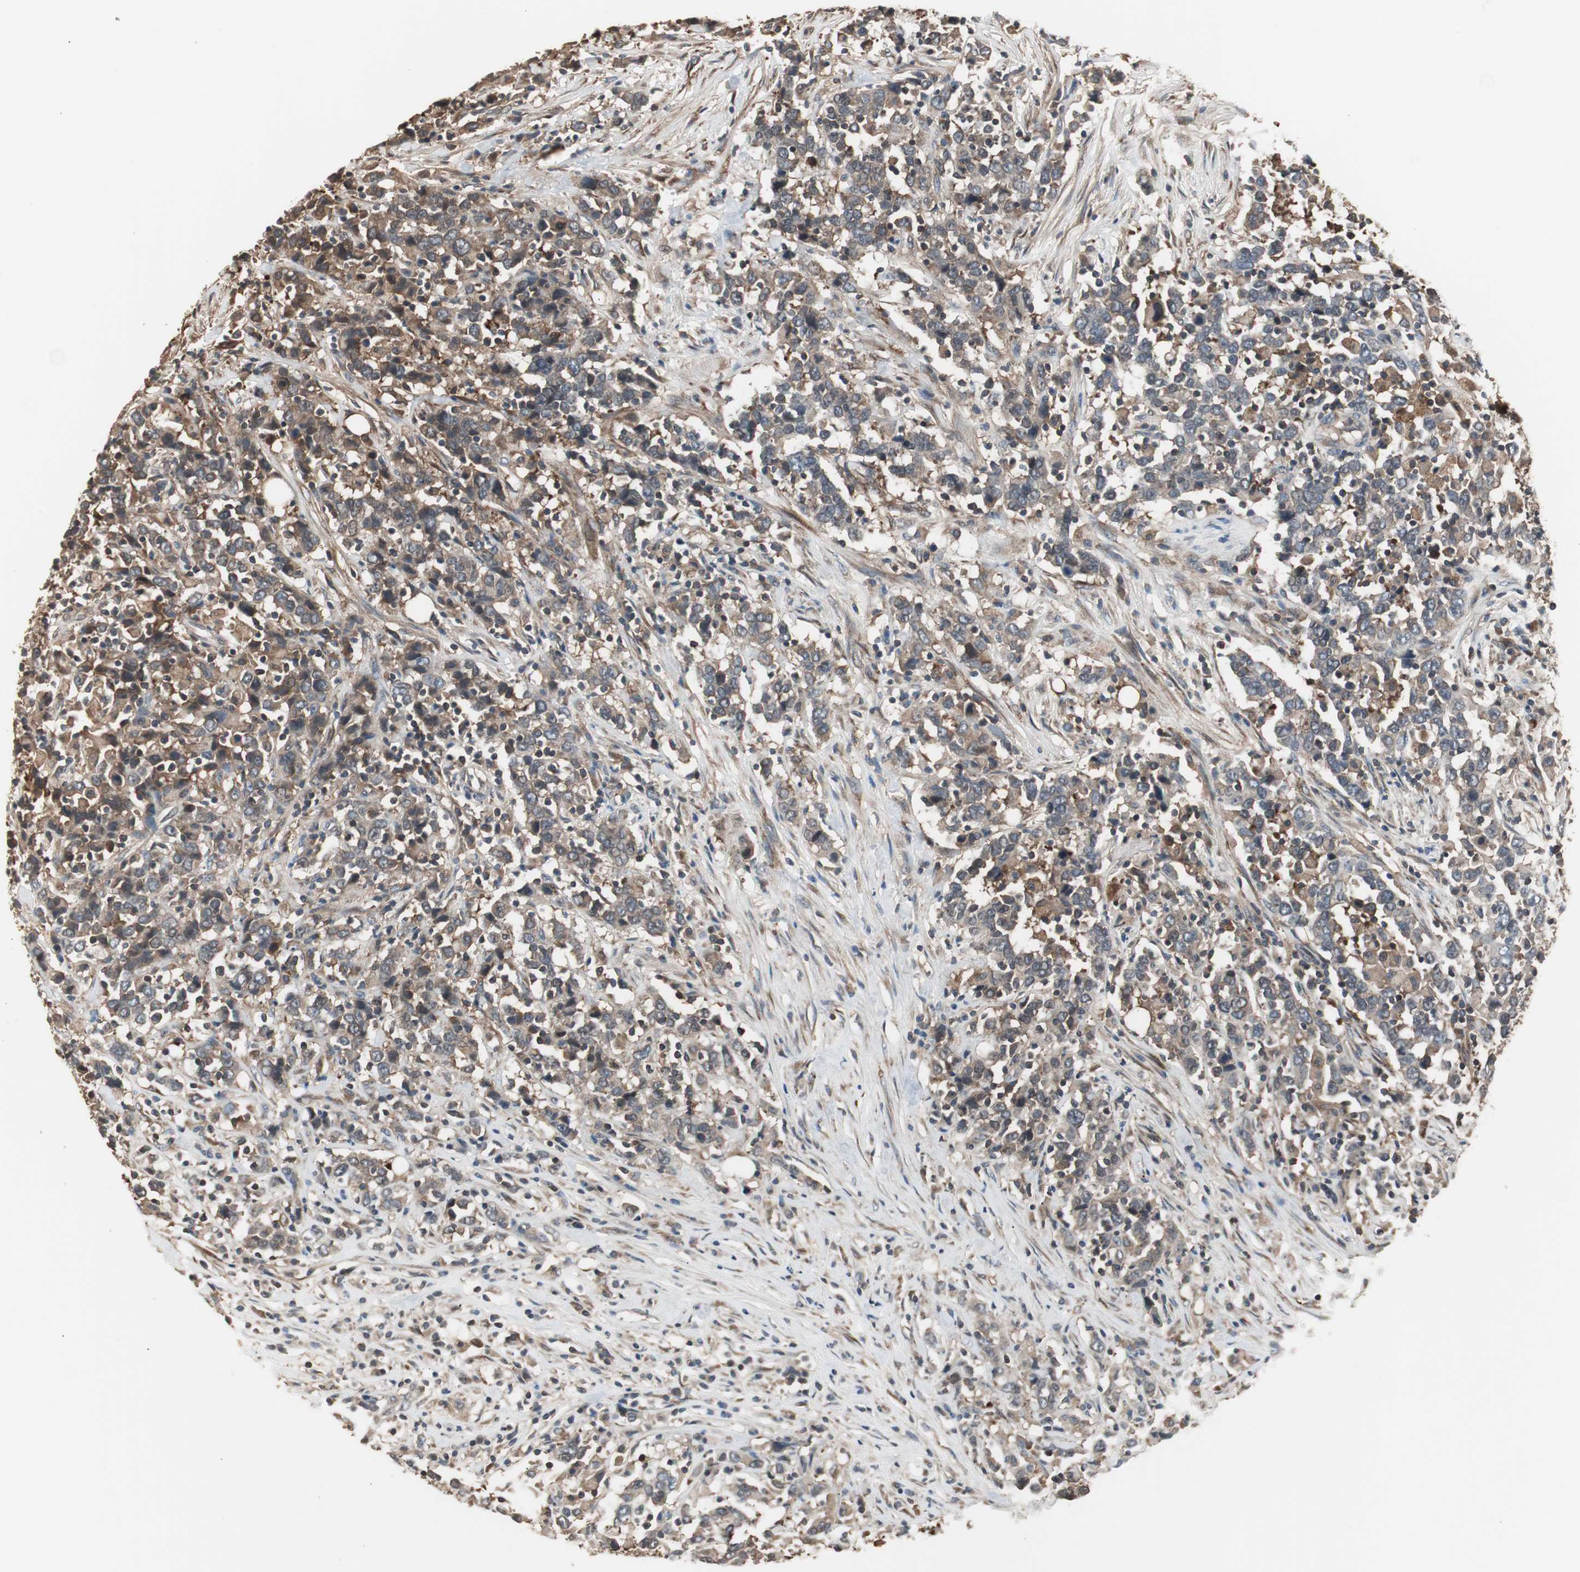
{"staining": {"intensity": "moderate", "quantity": ">75%", "location": "cytoplasmic/membranous"}, "tissue": "urothelial cancer", "cell_type": "Tumor cells", "image_type": "cancer", "snomed": [{"axis": "morphology", "description": "Urothelial carcinoma, High grade"}, {"axis": "topography", "description": "Urinary bladder"}], "caption": "Human urothelial cancer stained with a brown dye displays moderate cytoplasmic/membranous positive positivity in about >75% of tumor cells.", "gene": "CAPNS1", "patient": {"sex": "male", "age": 61}}